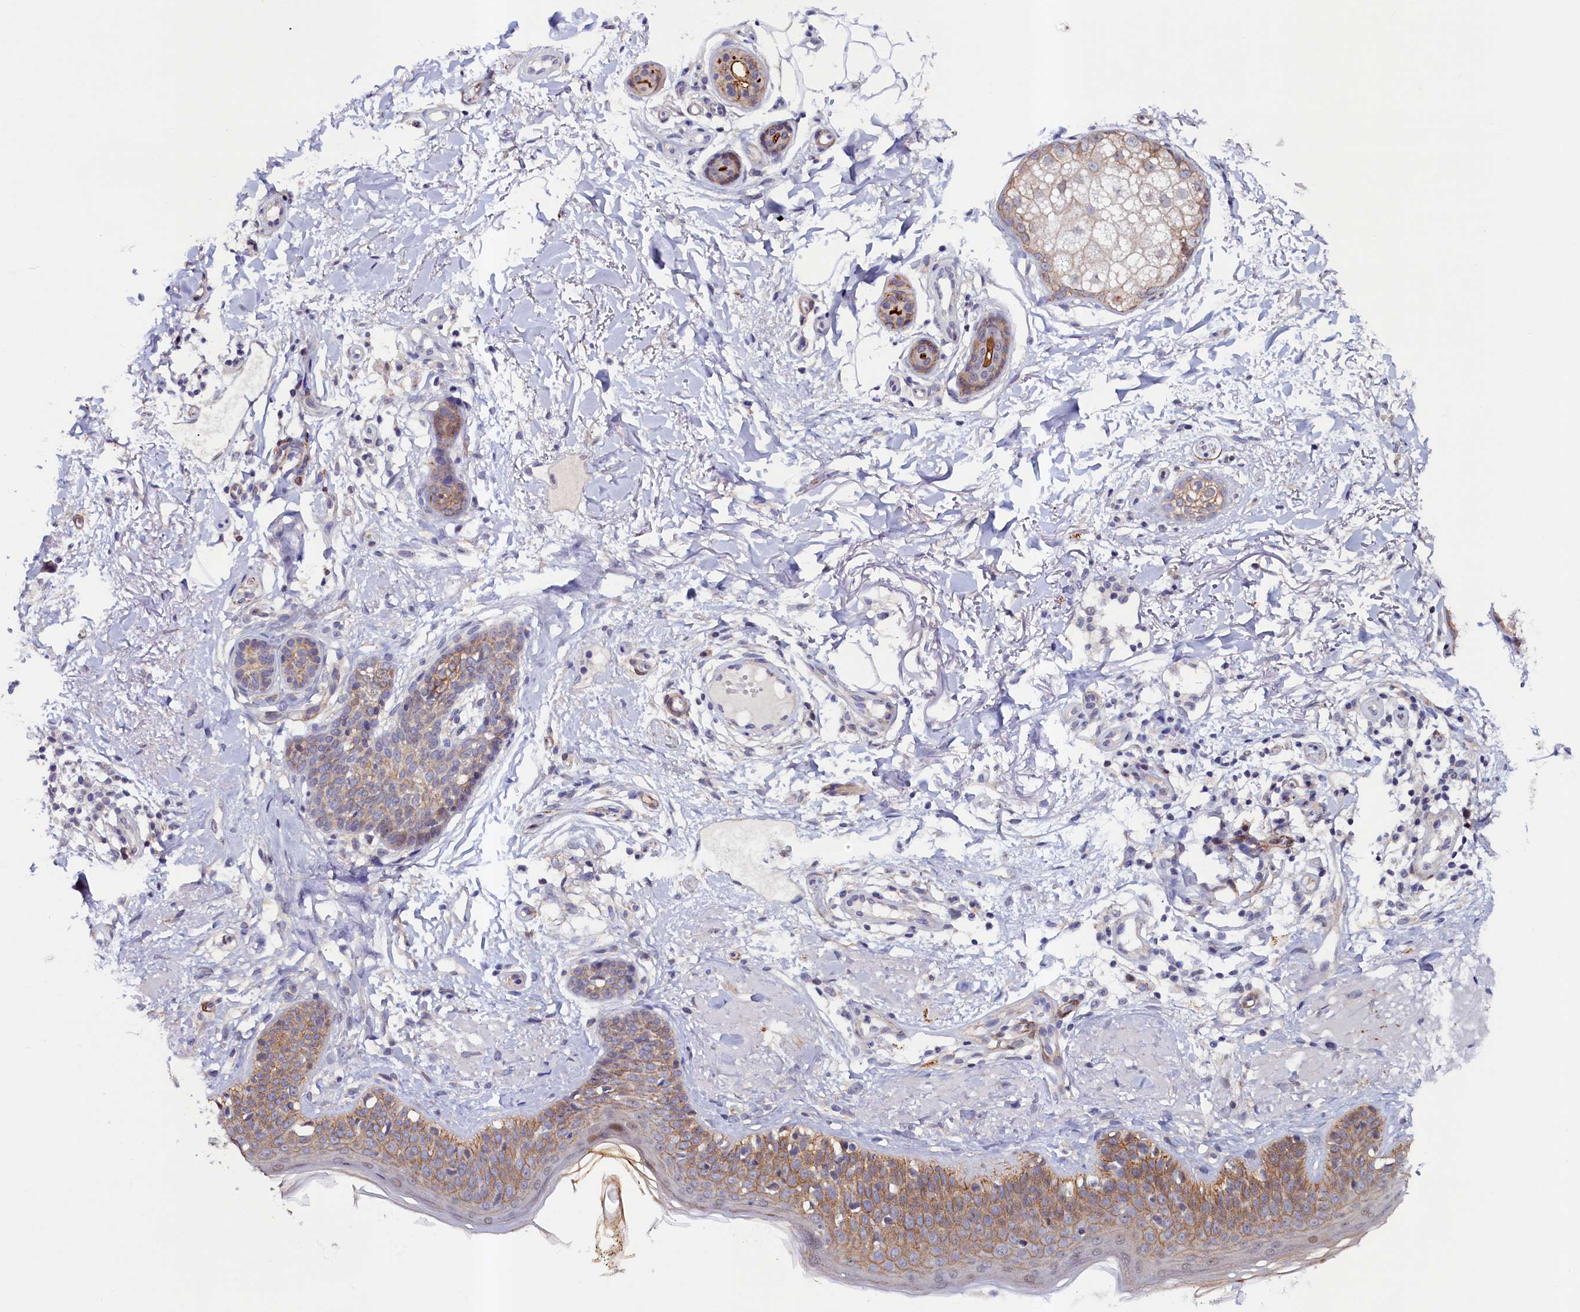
{"staining": {"intensity": "weak", "quantity": "25%-75%", "location": "cytoplasmic/membranous"}, "tissue": "skin cancer", "cell_type": "Tumor cells", "image_type": "cancer", "snomed": [{"axis": "morphology", "description": "Basal cell carcinoma"}, {"axis": "topography", "description": "Skin"}], "caption": "Tumor cells reveal weak cytoplasmic/membranous expression in approximately 25%-75% of cells in basal cell carcinoma (skin).", "gene": "PACSIN3", "patient": {"sex": "female", "age": 61}}